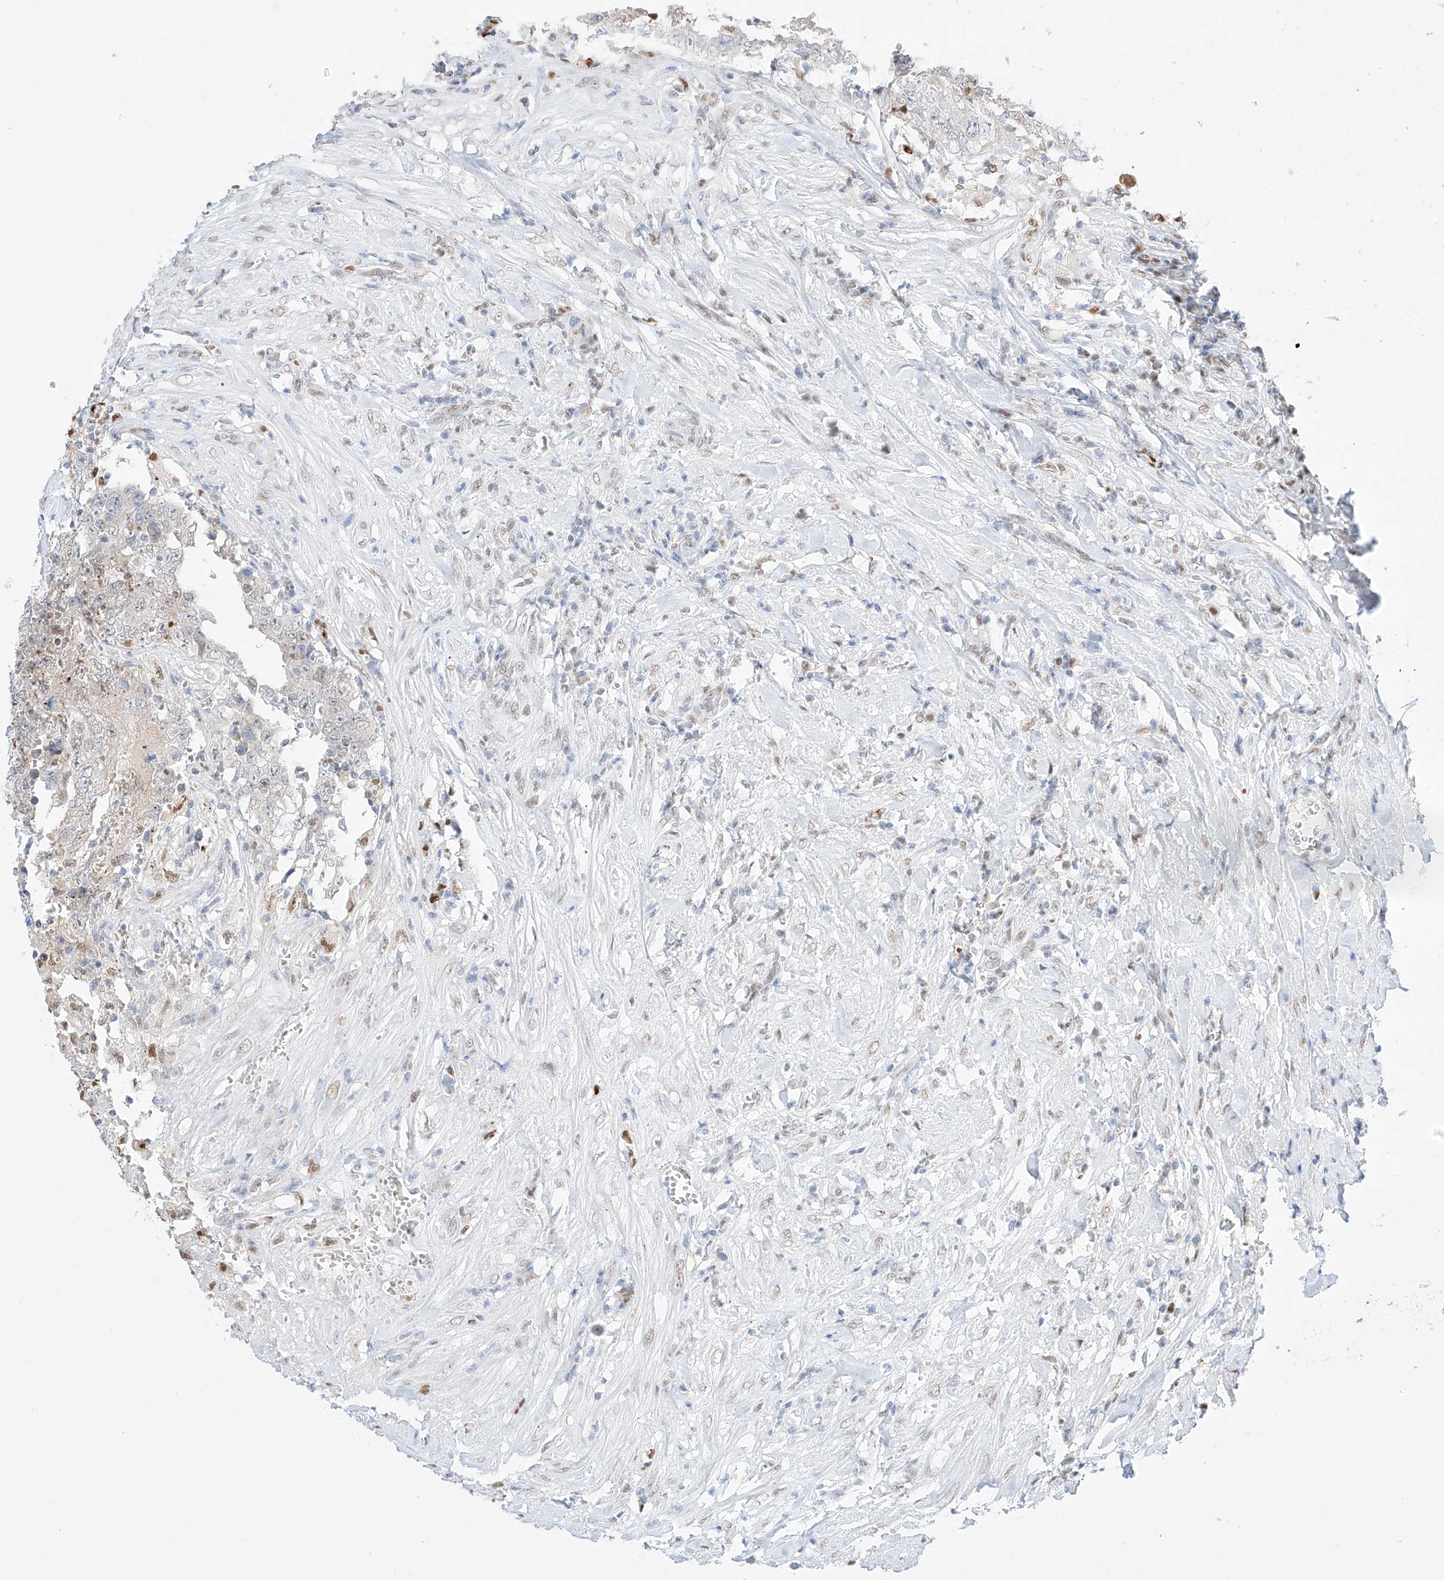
{"staining": {"intensity": "negative", "quantity": "none", "location": "none"}, "tissue": "testis cancer", "cell_type": "Tumor cells", "image_type": "cancer", "snomed": [{"axis": "morphology", "description": "Carcinoma, Embryonal, NOS"}, {"axis": "topography", "description": "Testis"}], "caption": "Immunohistochemistry (IHC) image of embryonal carcinoma (testis) stained for a protein (brown), which displays no positivity in tumor cells.", "gene": "APIP", "patient": {"sex": "male", "age": 26}}